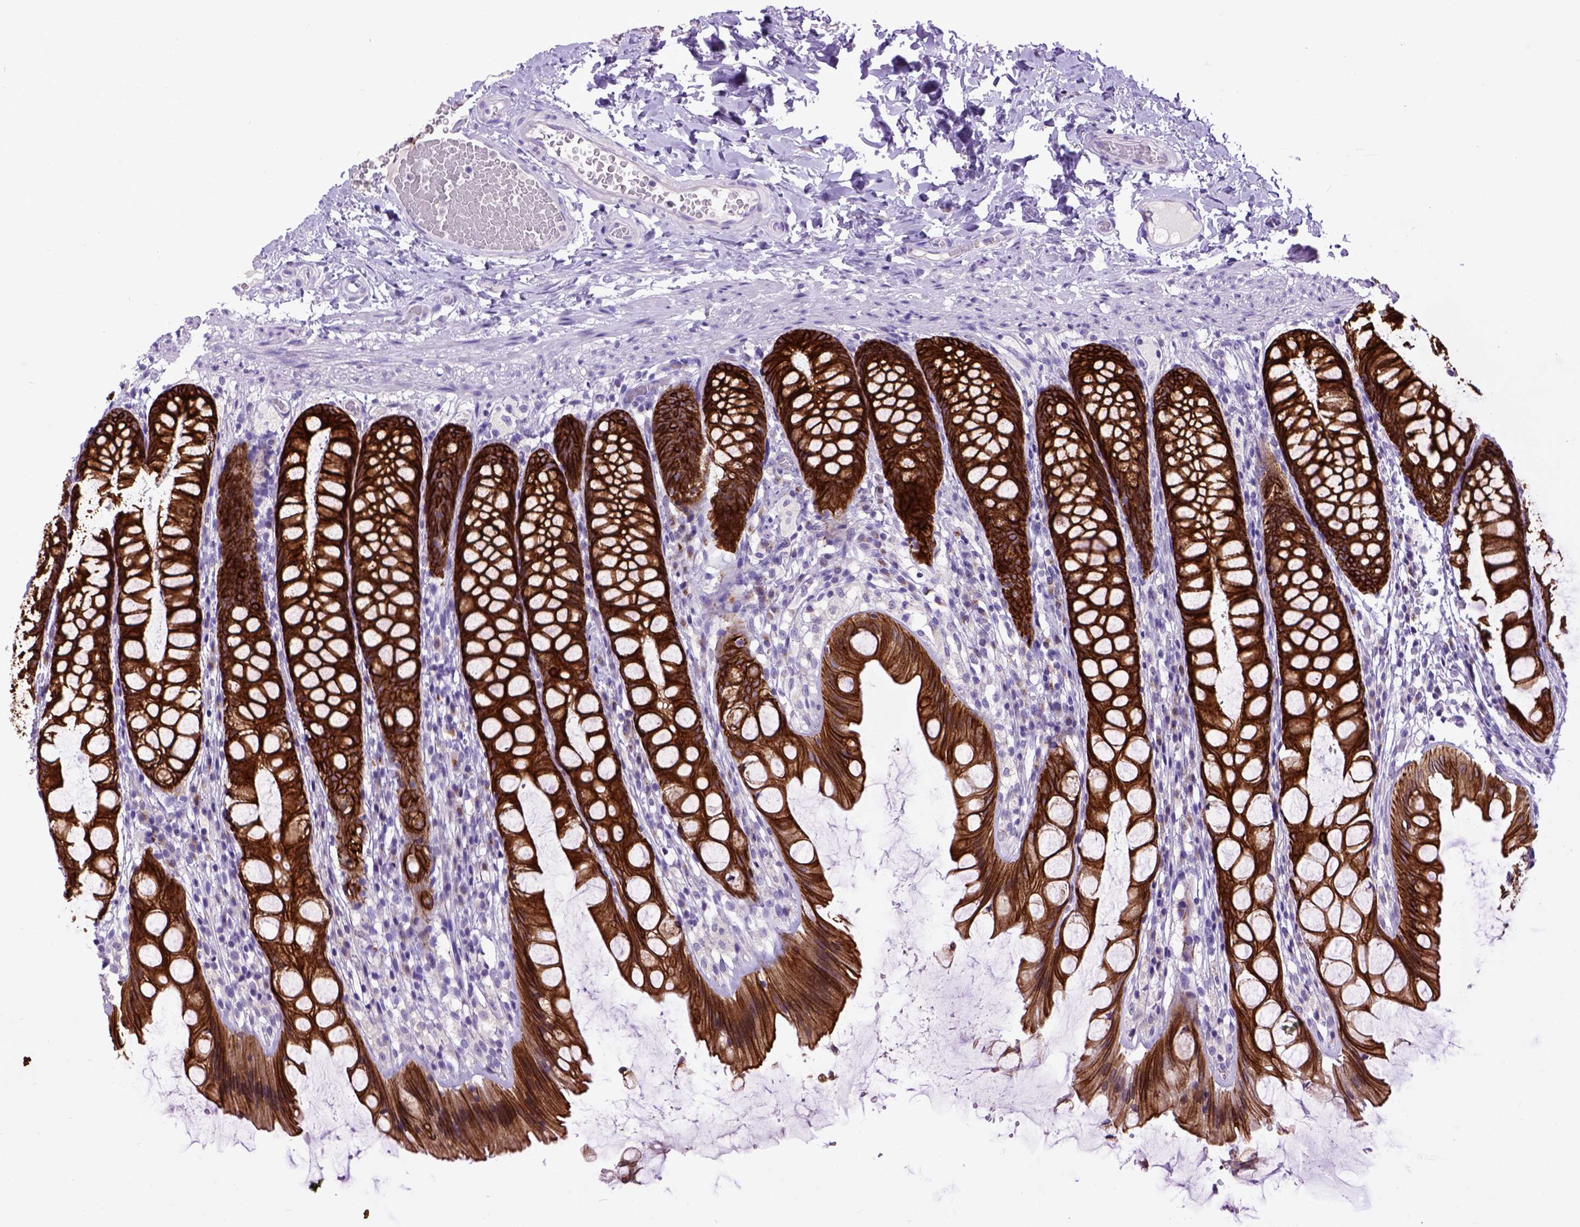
{"staining": {"intensity": "negative", "quantity": "none", "location": "none"}, "tissue": "colon", "cell_type": "Endothelial cells", "image_type": "normal", "snomed": [{"axis": "morphology", "description": "Normal tissue, NOS"}, {"axis": "topography", "description": "Colon"}], "caption": "DAB (3,3'-diaminobenzidine) immunohistochemical staining of normal colon exhibits no significant staining in endothelial cells.", "gene": "RAB25", "patient": {"sex": "male", "age": 47}}